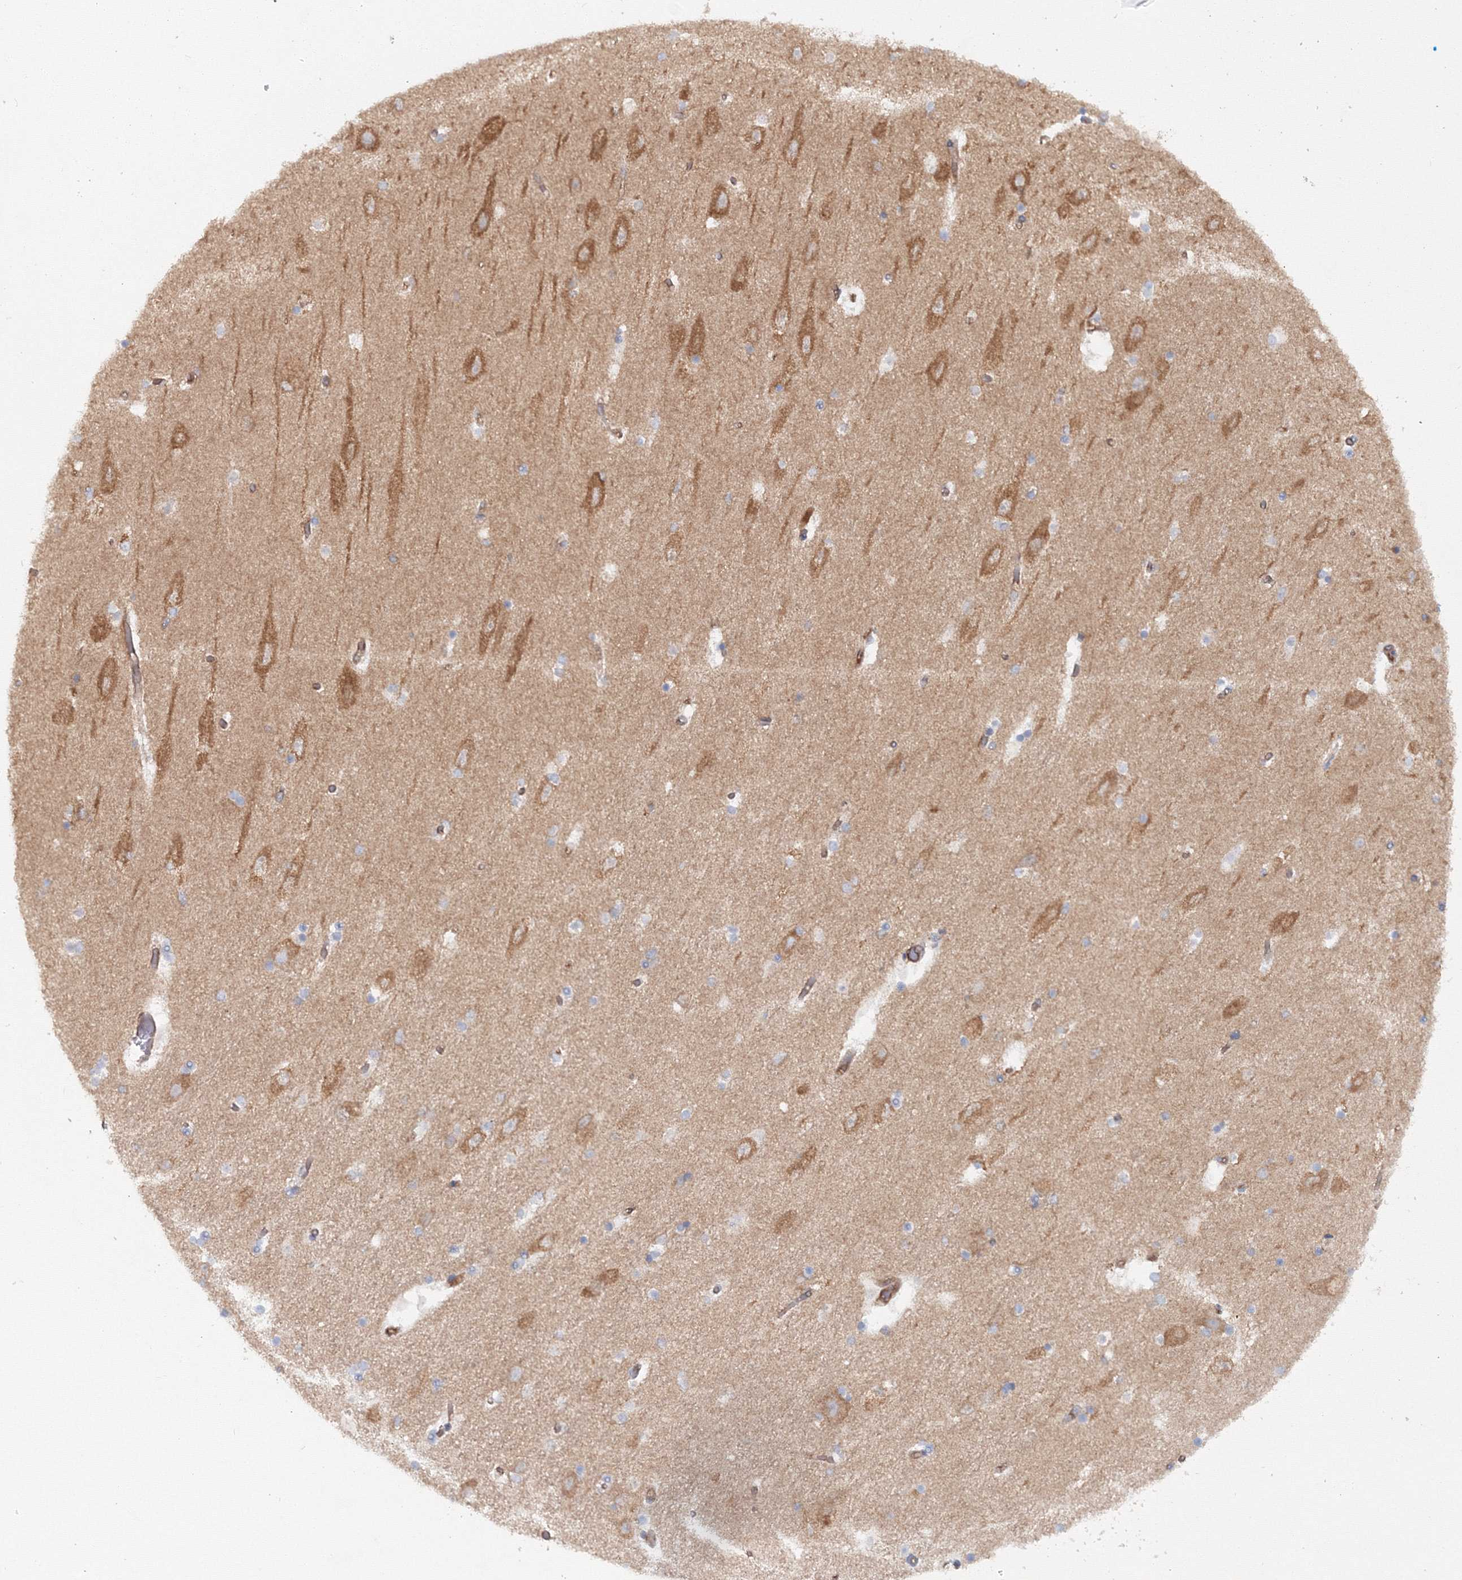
{"staining": {"intensity": "moderate", "quantity": "<25%", "location": "cytoplasmic/membranous"}, "tissue": "hippocampus", "cell_type": "Glial cells", "image_type": "normal", "snomed": [{"axis": "morphology", "description": "Normal tissue, NOS"}, {"axis": "topography", "description": "Hippocampus"}], "caption": "The immunohistochemical stain highlights moderate cytoplasmic/membranous expression in glial cells of normal hippocampus.", "gene": "EXOC1", "patient": {"sex": "female", "age": 54}}